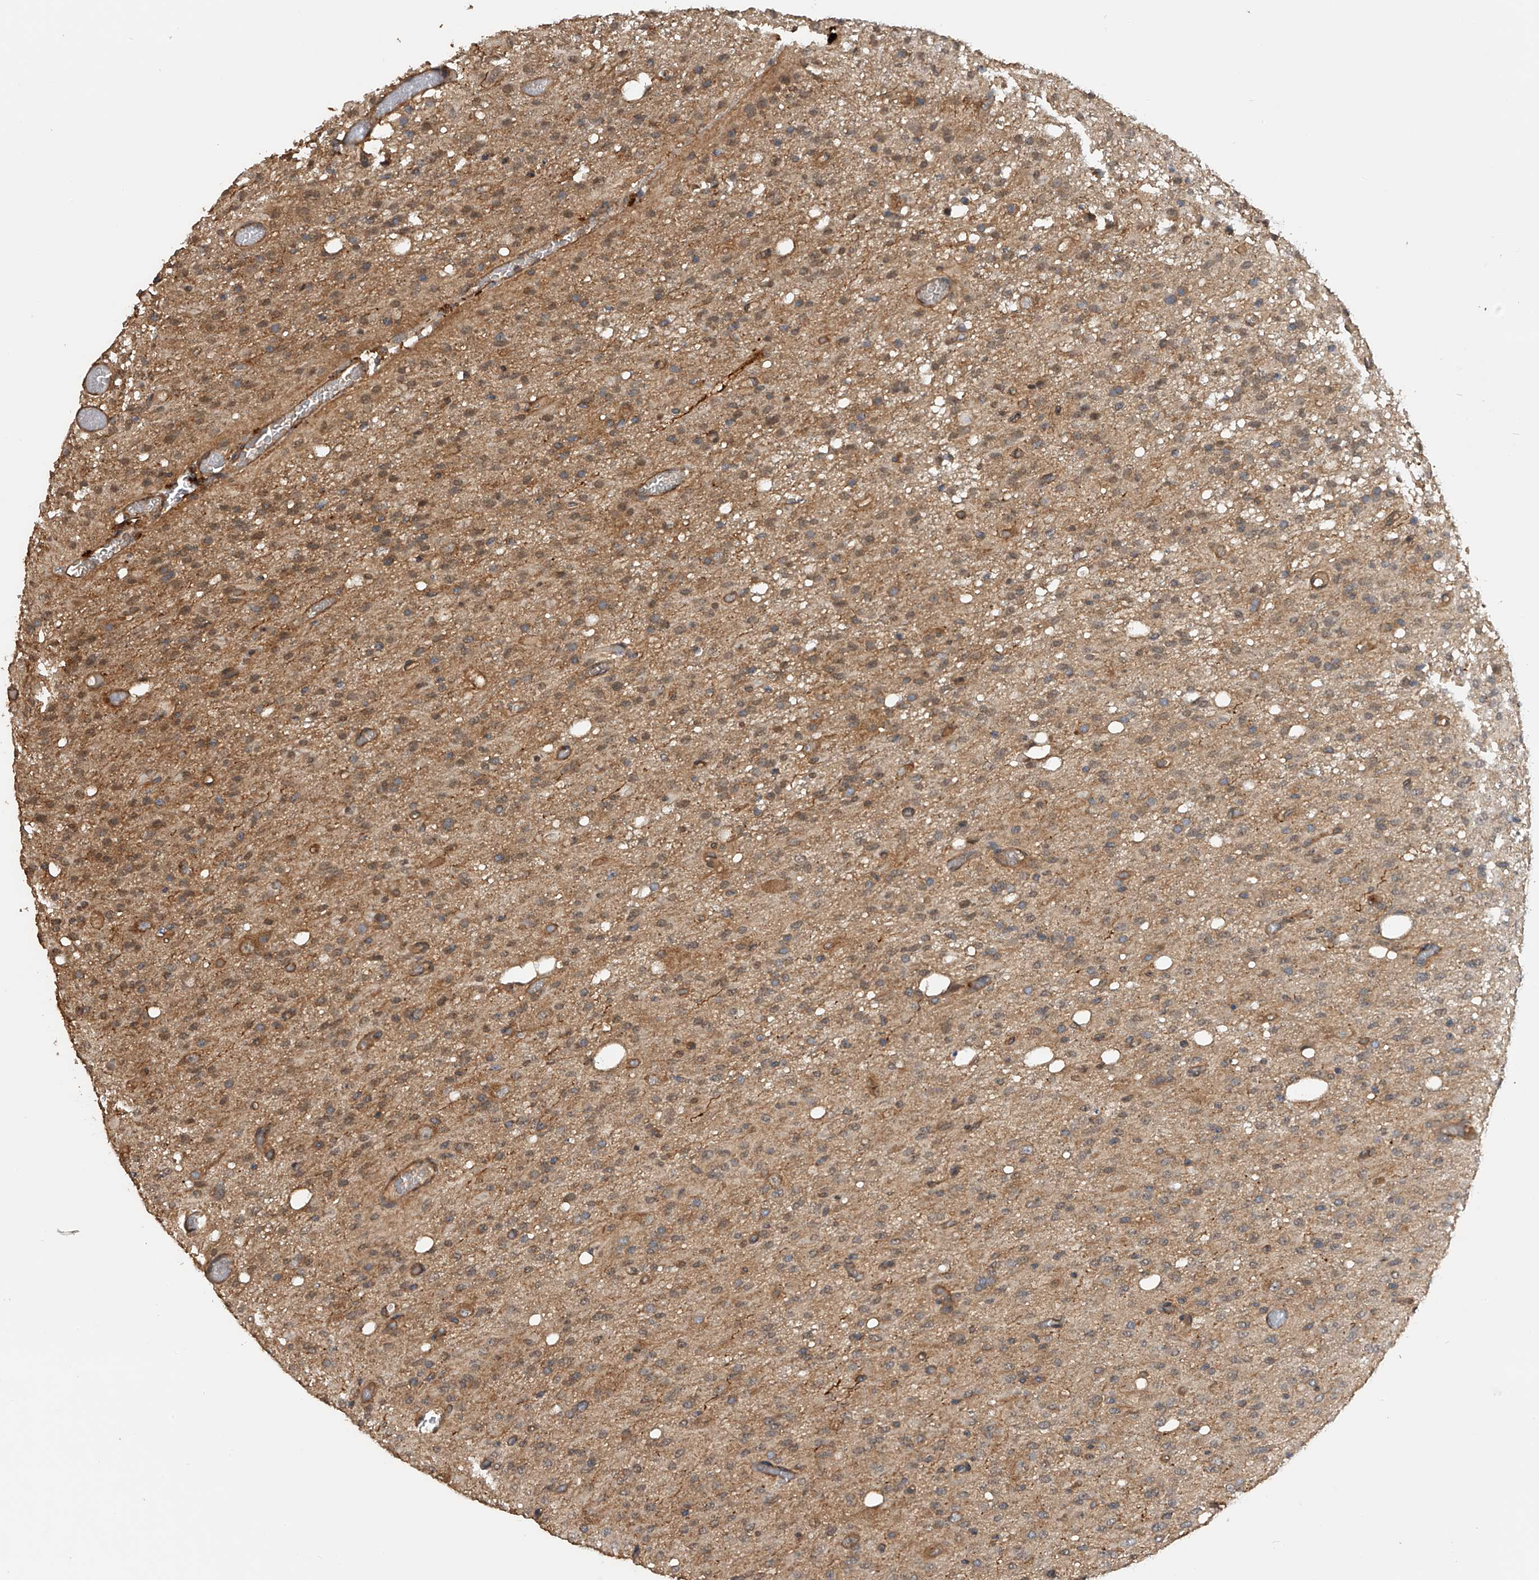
{"staining": {"intensity": "moderate", "quantity": "<25%", "location": "cytoplasmic/membranous"}, "tissue": "glioma", "cell_type": "Tumor cells", "image_type": "cancer", "snomed": [{"axis": "morphology", "description": "Glioma, malignant, High grade"}, {"axis": "topography", "description": "Brain"}], "caption": "About <25% of tumor cells in human malignant high-grade glioma exhibit moderate cytoplasmic/membranous protein expression as visualized by brown immunohistochemical staining.", "gene": "PTPRA", "patient": {"sex": "female", "age": 59}}